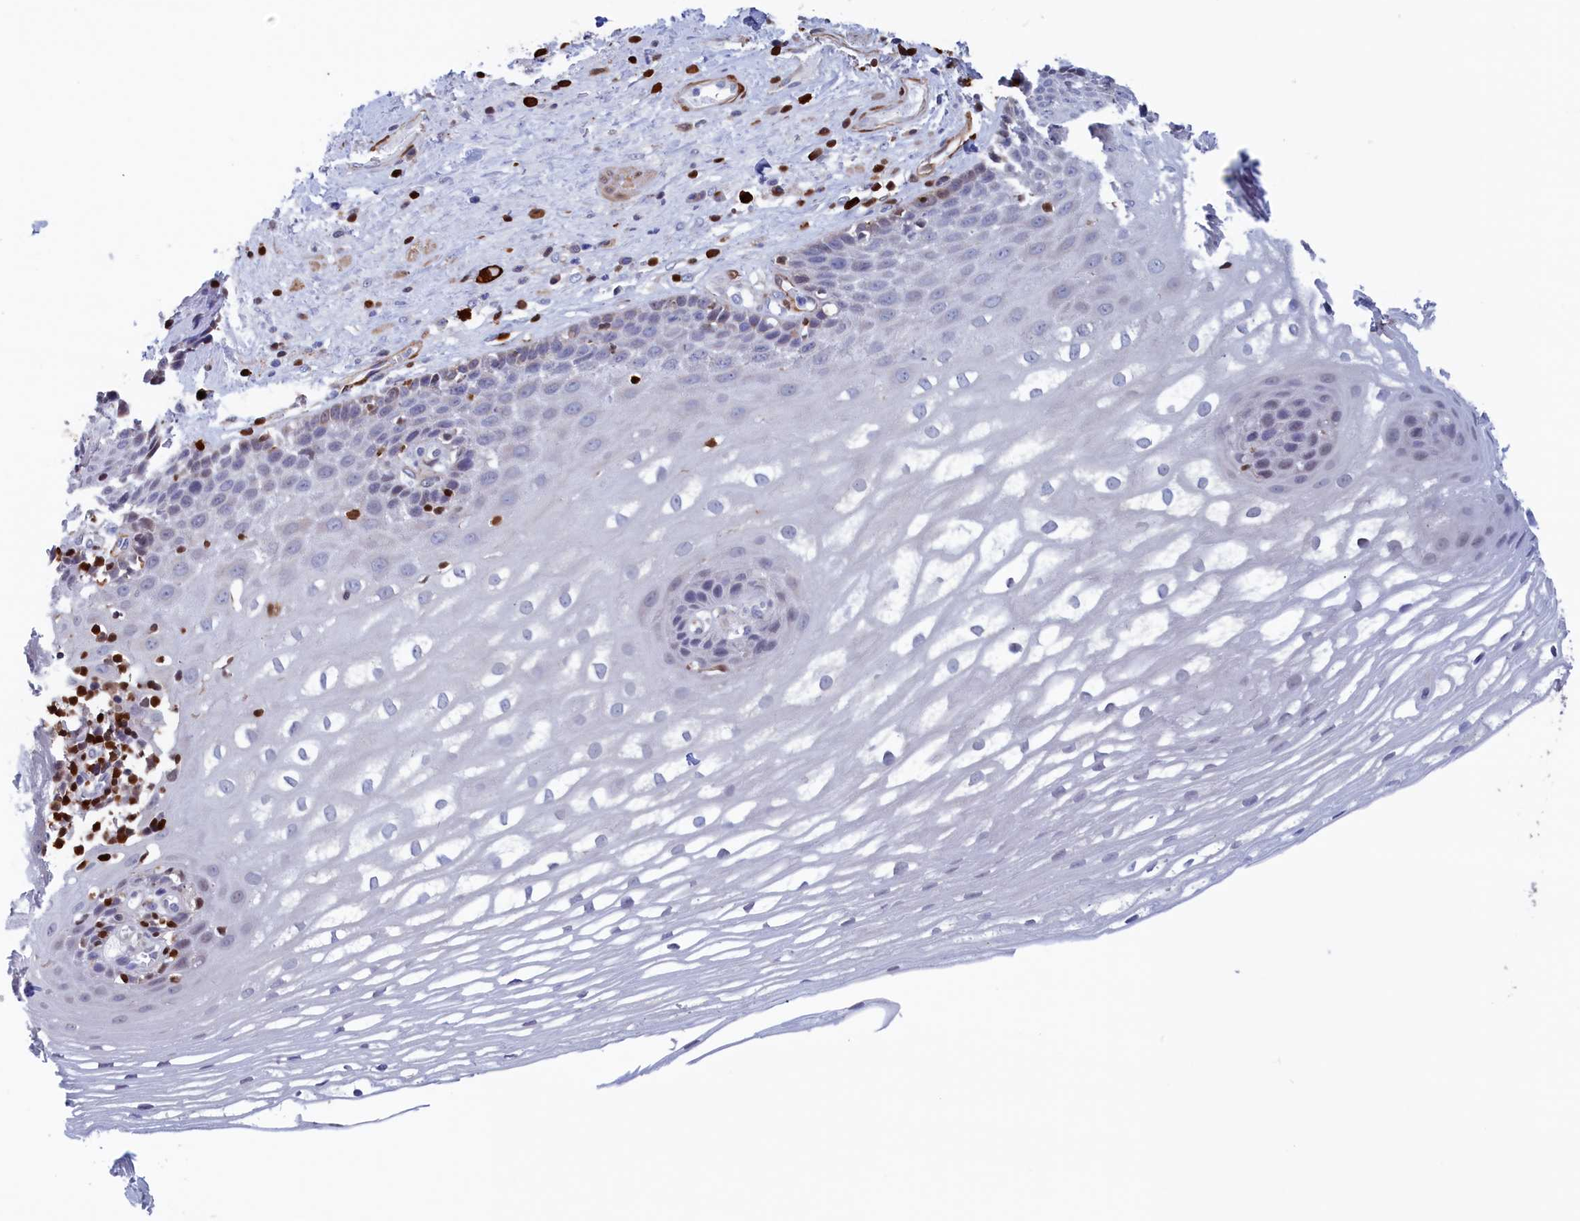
{"staining": {"intensity": "negative", "quantity": "none", "location": "none"}, "tissue": "esophagus", "cell_type": "Squamous epithelial cells", "image_type": "normal", "snomed": [{"axis": "morphology", "description": "Normal tissue, NOS"}, {"axis": "topography", "description": "Esophagus"}], "caption": "Esophagus was stained to show a protein in brown. There is no significant positivity in squamous epithelial cells. (Stains: DAB IHC with hematoxylin counter stain, Microscopy: brightfield microscopy at high magnification).", "gene": "CRIP1", "patient": {"sex": "male", "age": 62}}